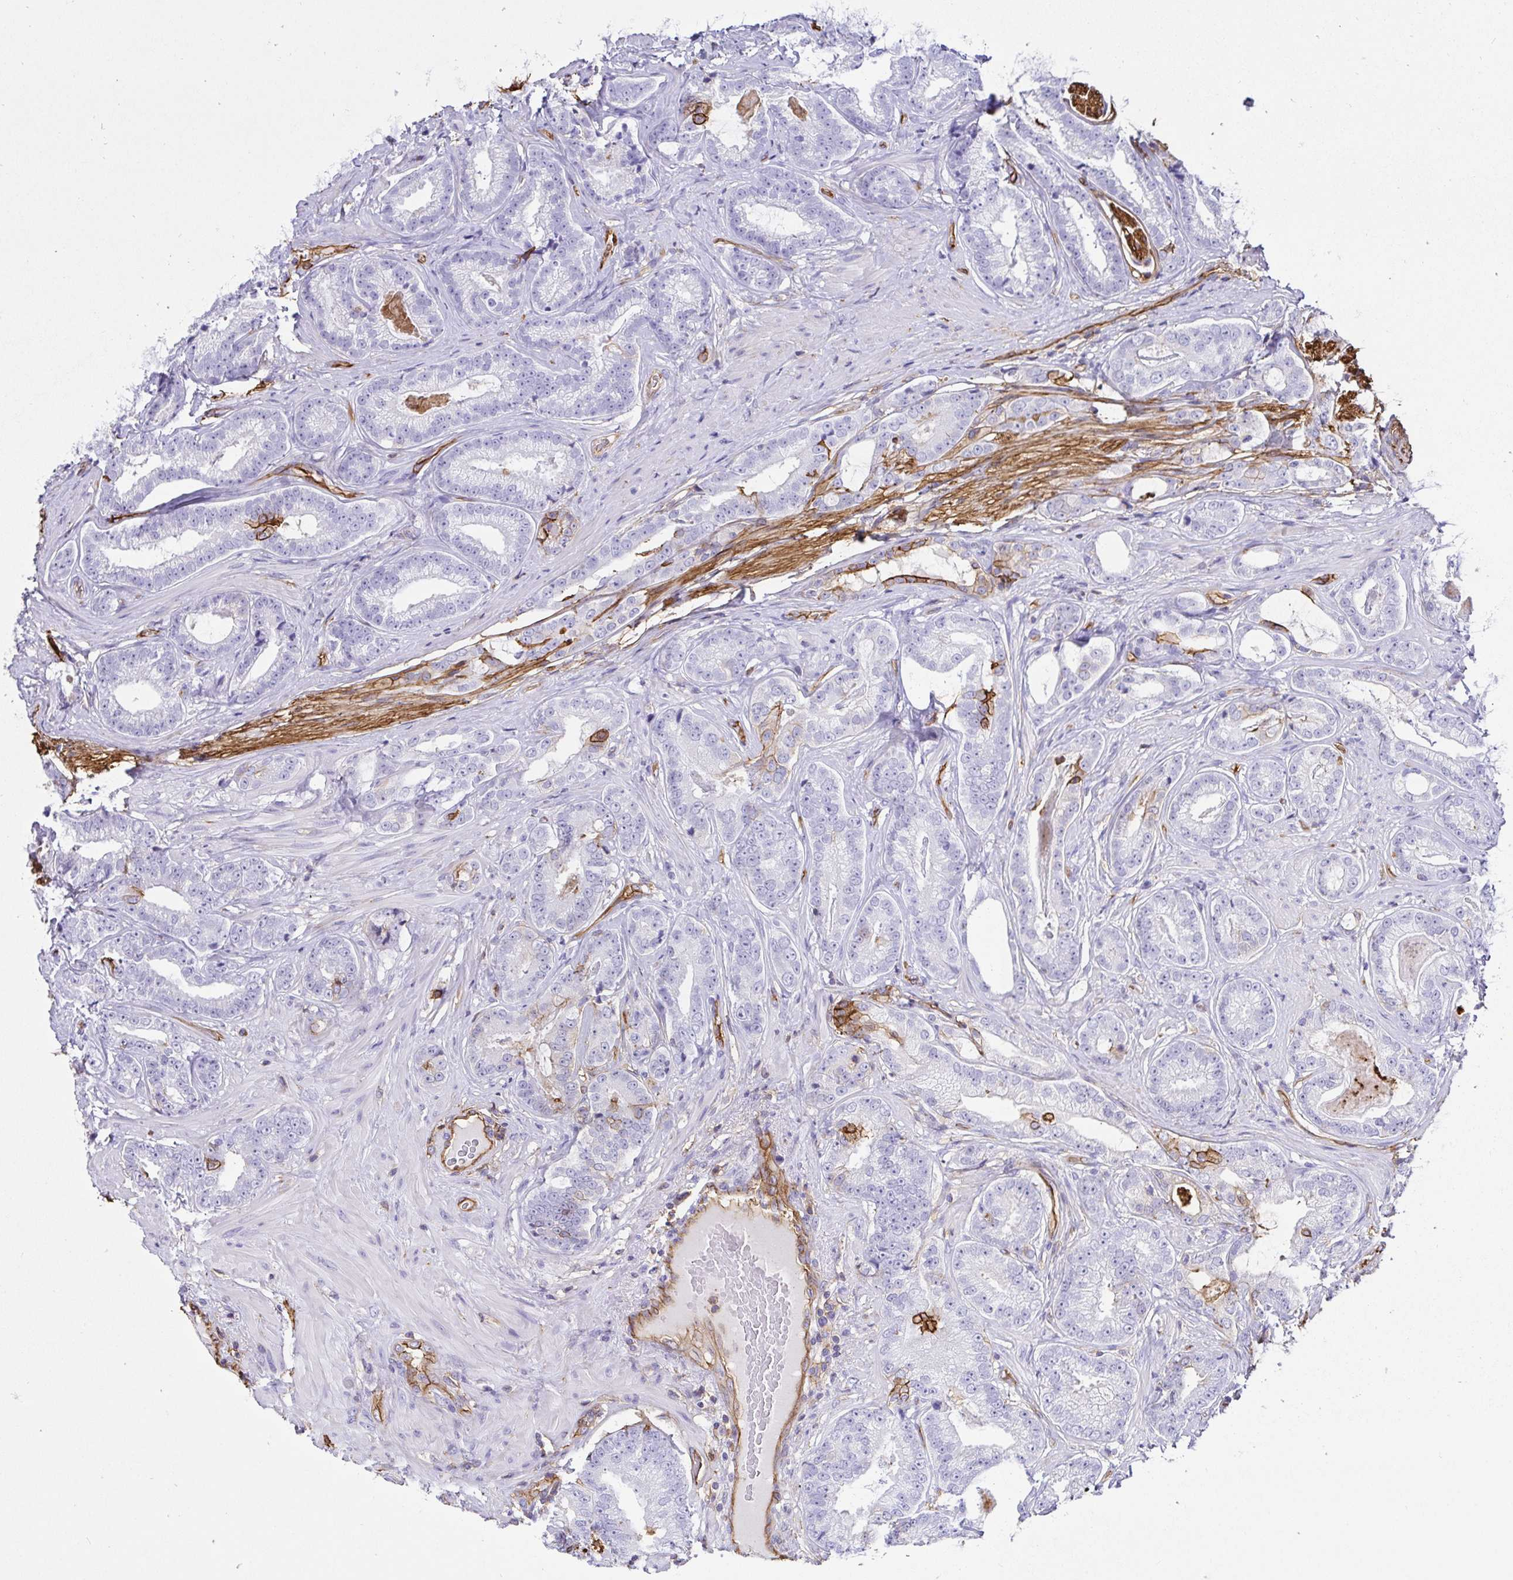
{"staining": {"intensity": "moderate", "quantity": "<25%", "location": "cytoplasmic/membranous"}, "tissue": "prostate cancer", "cell_type": "Tumor cells", "image_type": "cancer", "snomed": [{"axis": "morphology", "description": "Adenocarcinoma, Low grade"}, {"axis": "topography", "description": "Prostate"}], "caption": "Immunohistochemistry (IHC) (DAB) staining of prostate cancer shows moderate cytoplasmic/membranous protein staining in approximately <25% of tumor cells. The protein of interest is shown in brown color, while the nuclei are stained blue.", "gene": "ANXA2", "patient": {"sex": "male", "age": 61}}